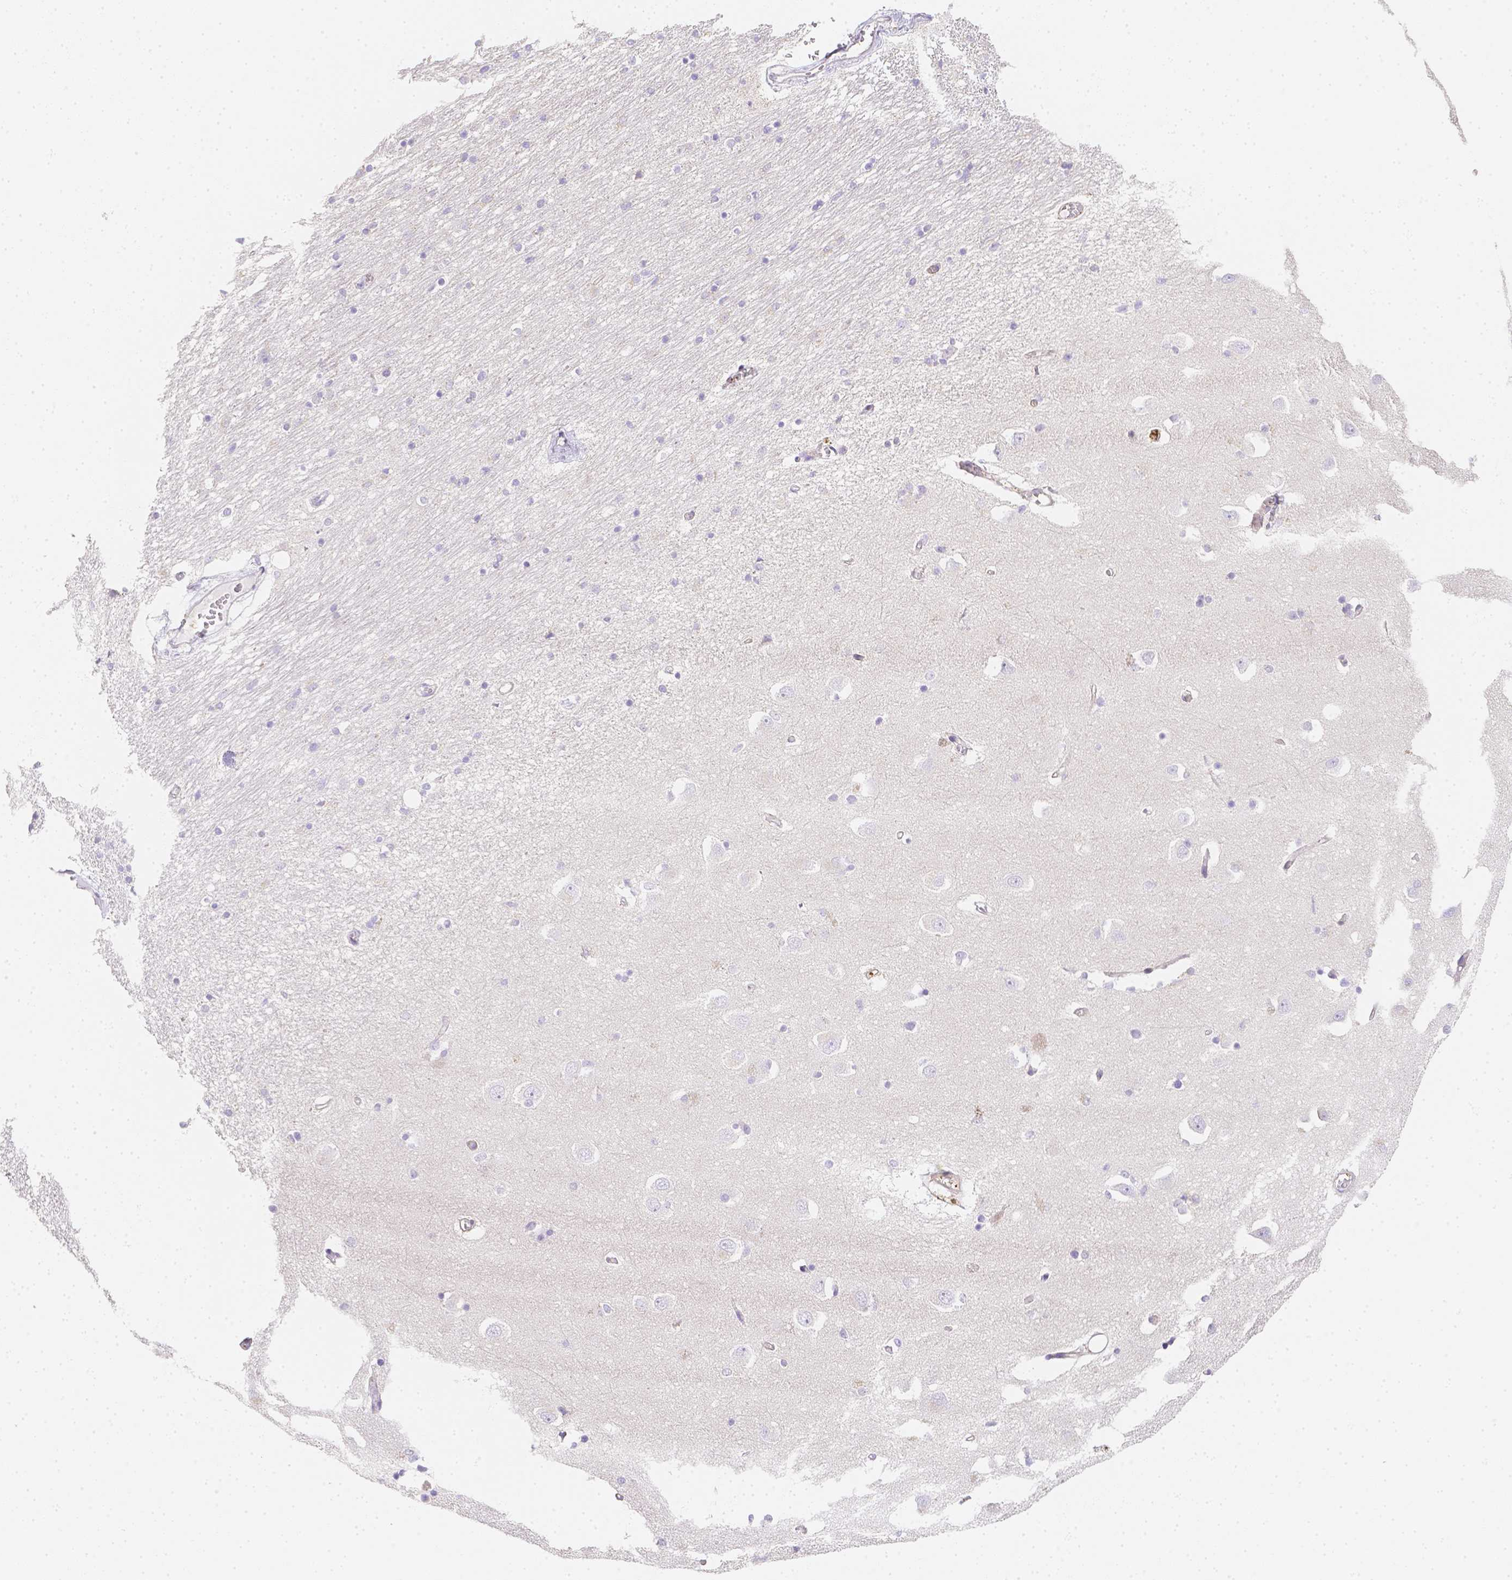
{"staining": {"intensity": "negative", "quantity": "none", "location": "none"}, "tissue": "caudate", "cell_type": "Glial cells", "image_type": "normal", "snomed": [{"axis": "morphology", "description": "Normal tissue, NOS"}, {"axis": "topography", "description": "Lateral ventricle wall"}, {"axis": "topography", "description": "Hippocampus"}], "caption": "Glial cells show no significant expression in benign caudate.", "gene": "ASAH2B", "patient": {"sex": "female", "age": 63}}